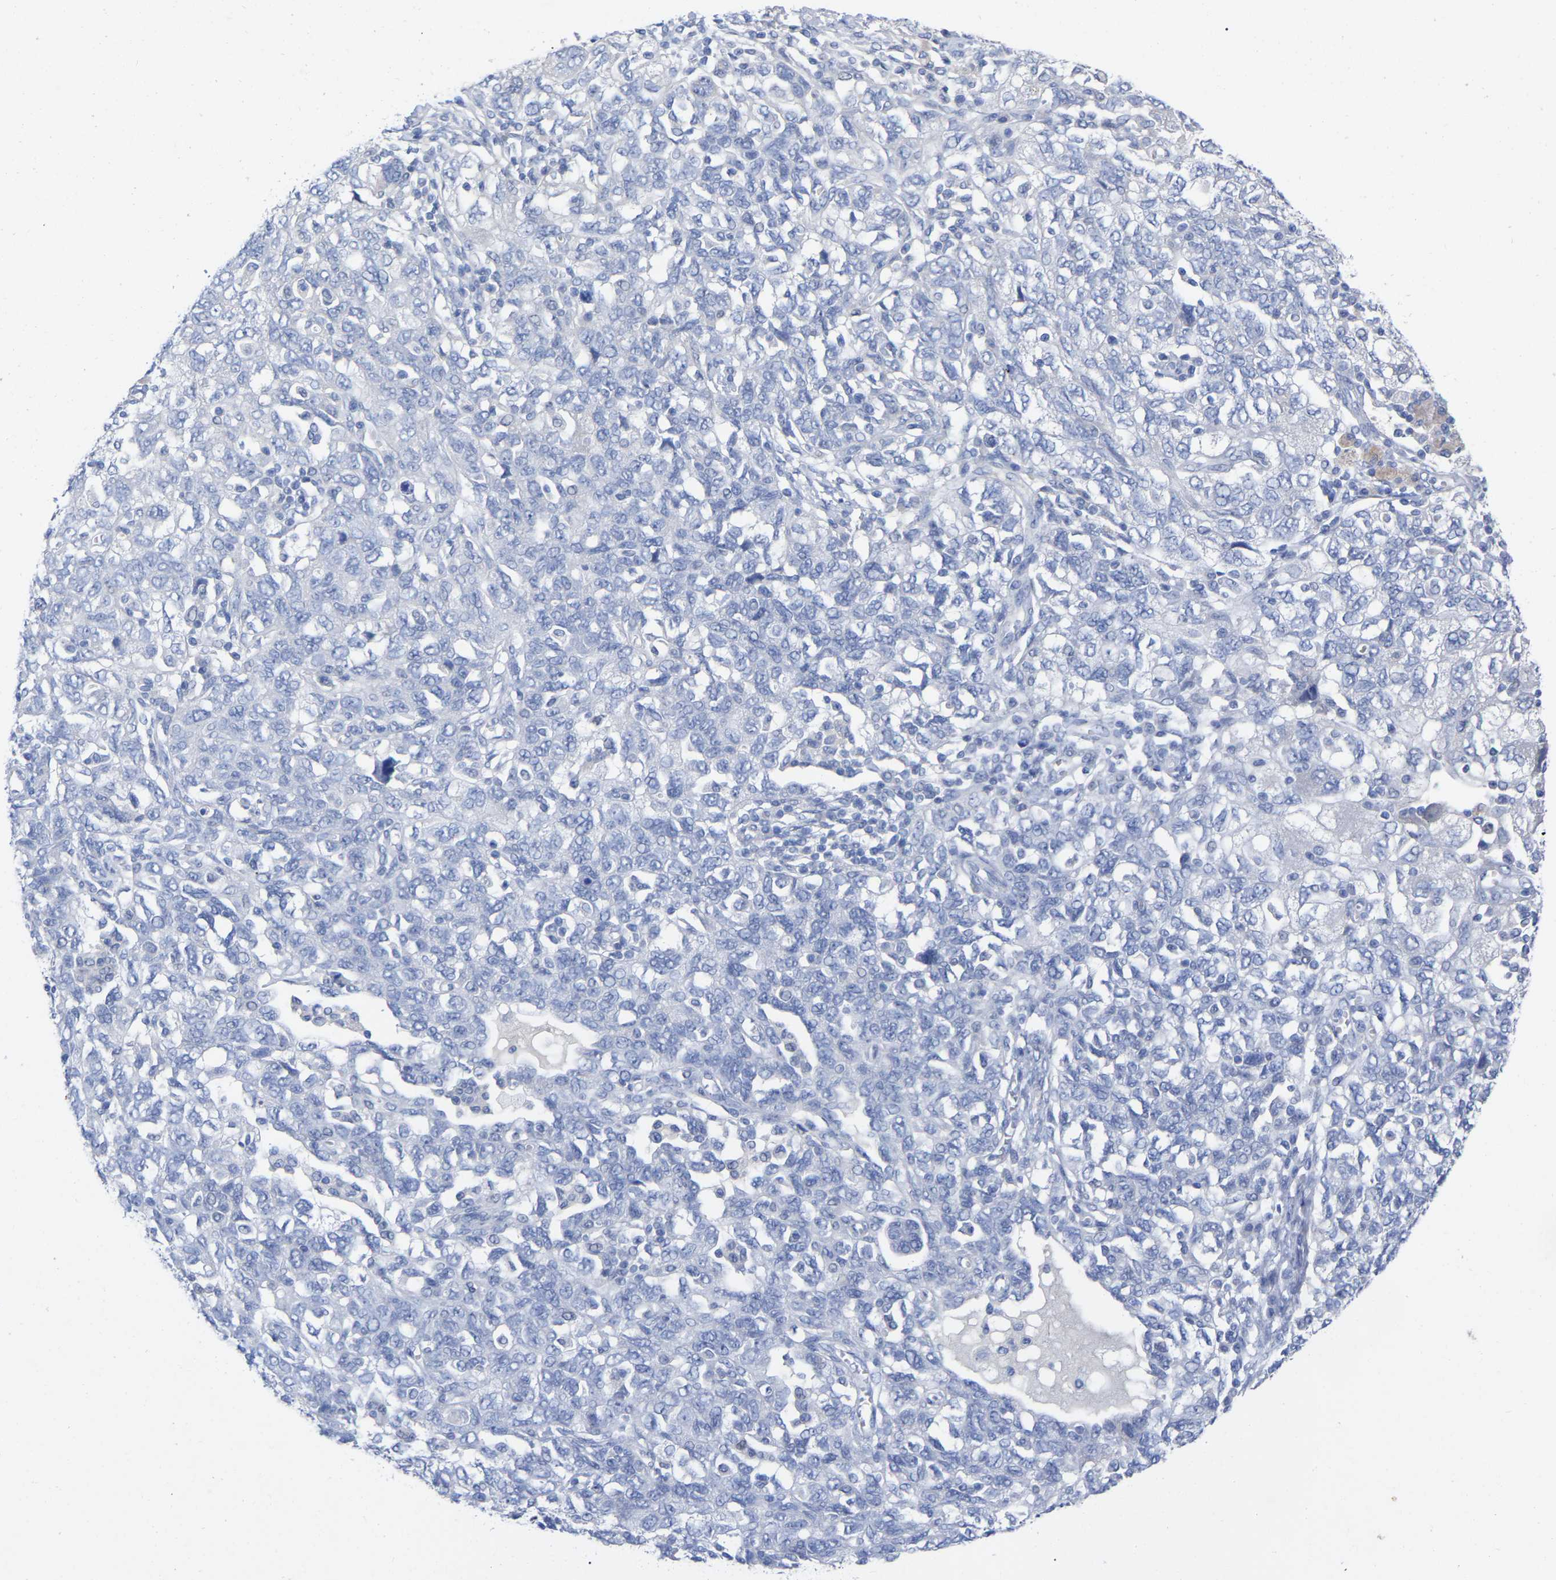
{"staining": {"intensity": "negative", "quantity": "none", "location": "none"}, "tissue": "ovarian cancer", "cell_type": "Tumor cells", "image_type": "cancer", "snomed": [{"axis": "morphology", "description": "Carcinoma, NOS"}, {"axis": "morphology", "description": "Cystadenocarcinoma, serous, NOS"}, {"axis": "topography", "description": "Ovary"}], "caption": "Tumor cells show no significant protein staining in ovarian serous cystadenocarcinoma.", "gene": "HAPLN1", "patient": {"sex": "female", "age": 69}}